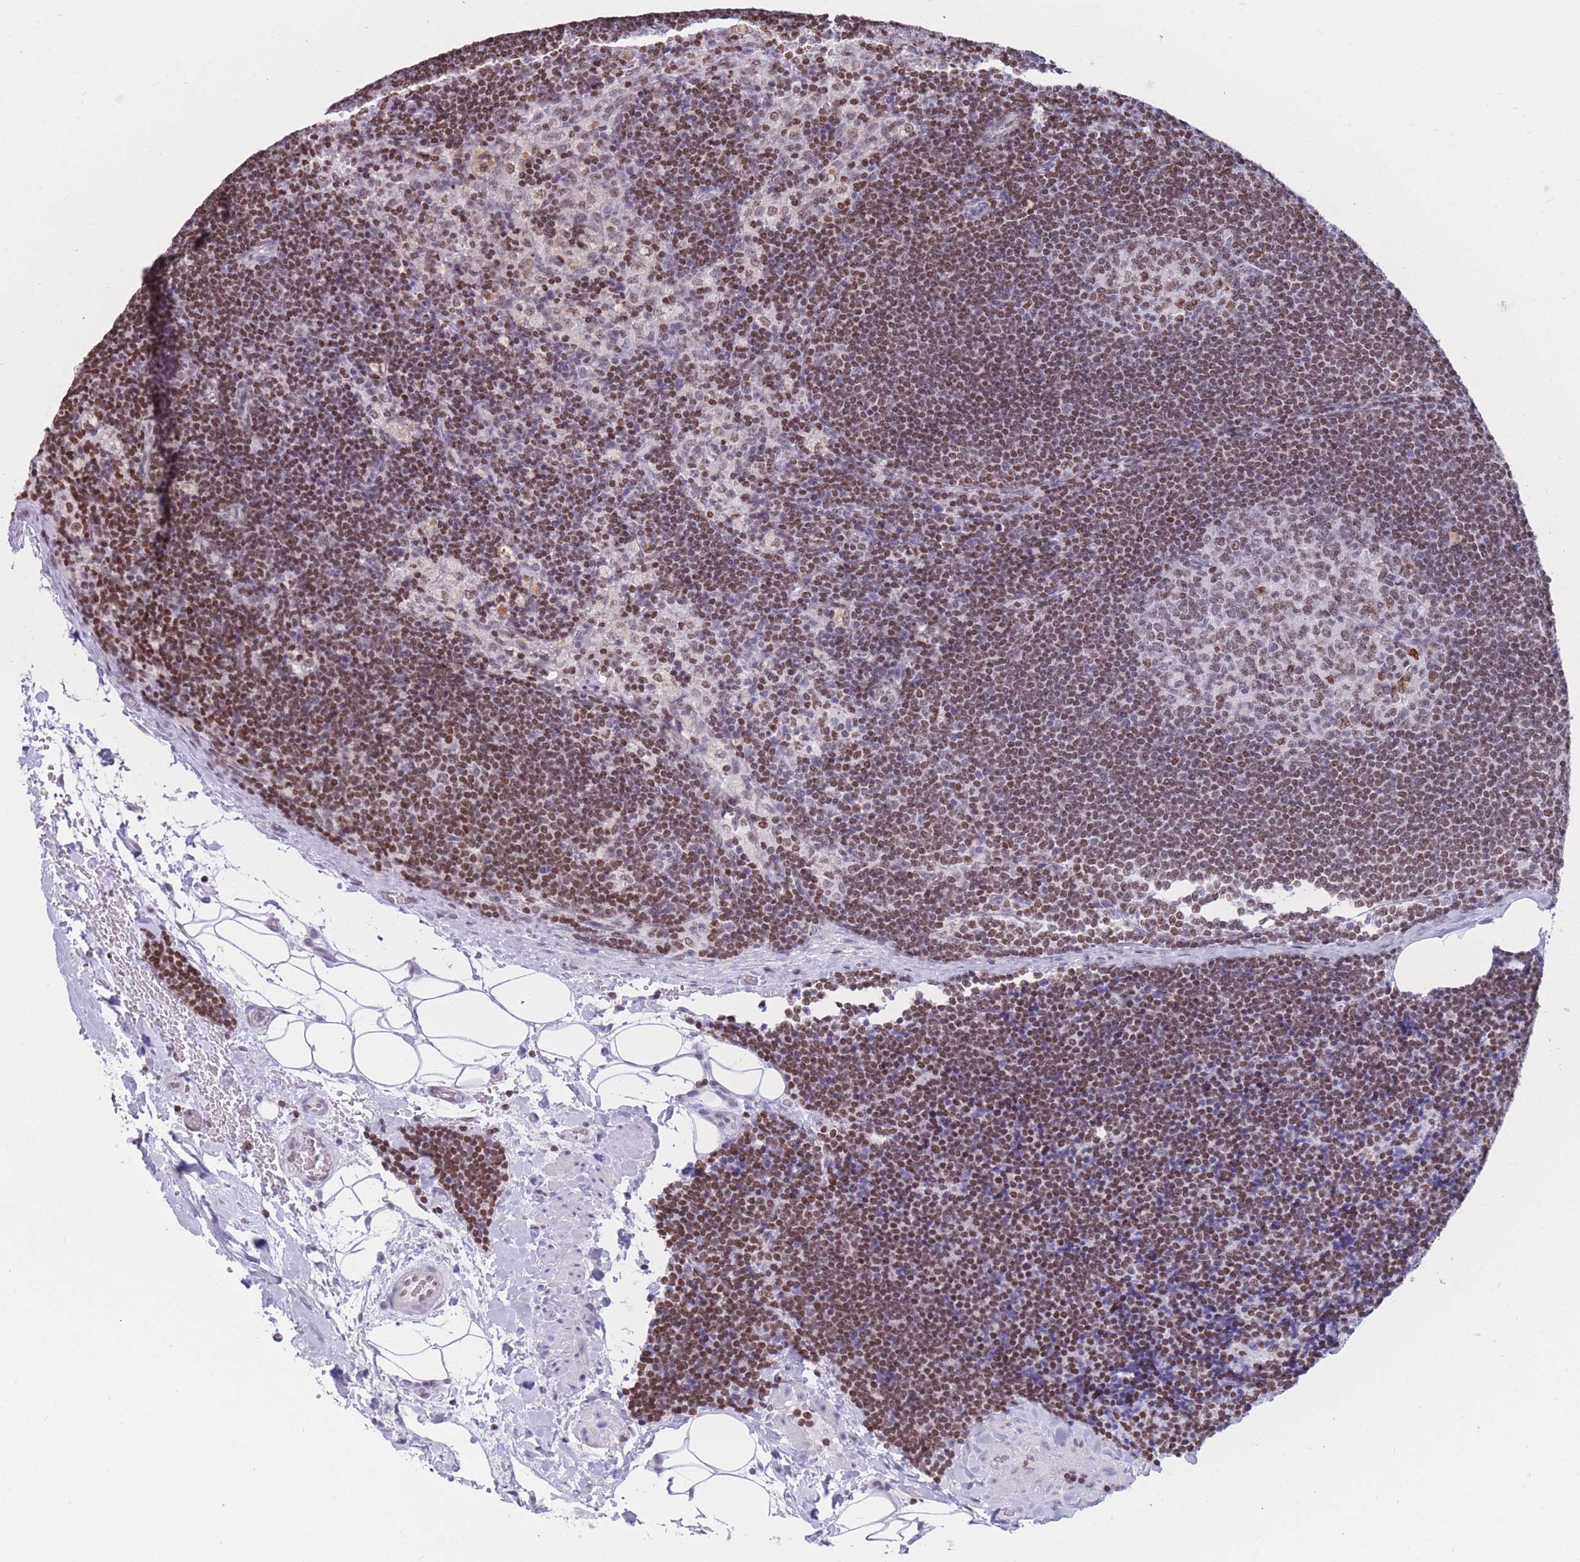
{"staining": {"intensity": "weak", "quantity": "25%-75%", "location": "nuclear"}, "tissue": "lymph node", "cell_type": "Germinal center cells", "image_type": "normal", "snomed": [{"axis": "morphology", "description": "Normal tissue, NOS"}, {"axis": "topography", "description": "Lymph node"}], "caption": "Brown immunohistochemical staining in unremarkable human lymph node exhibits weak nuclear staining in approximately 25%-75% of germinal center cells. The protein of interest is stained brown, and the nuclei are stained in blue (DAB (3,3'-diaminobenzidine) IHC with brightfield microscopy, high magnification).", "gene": "HMGN1", "patient": {"sex": "male", "age": 24}}